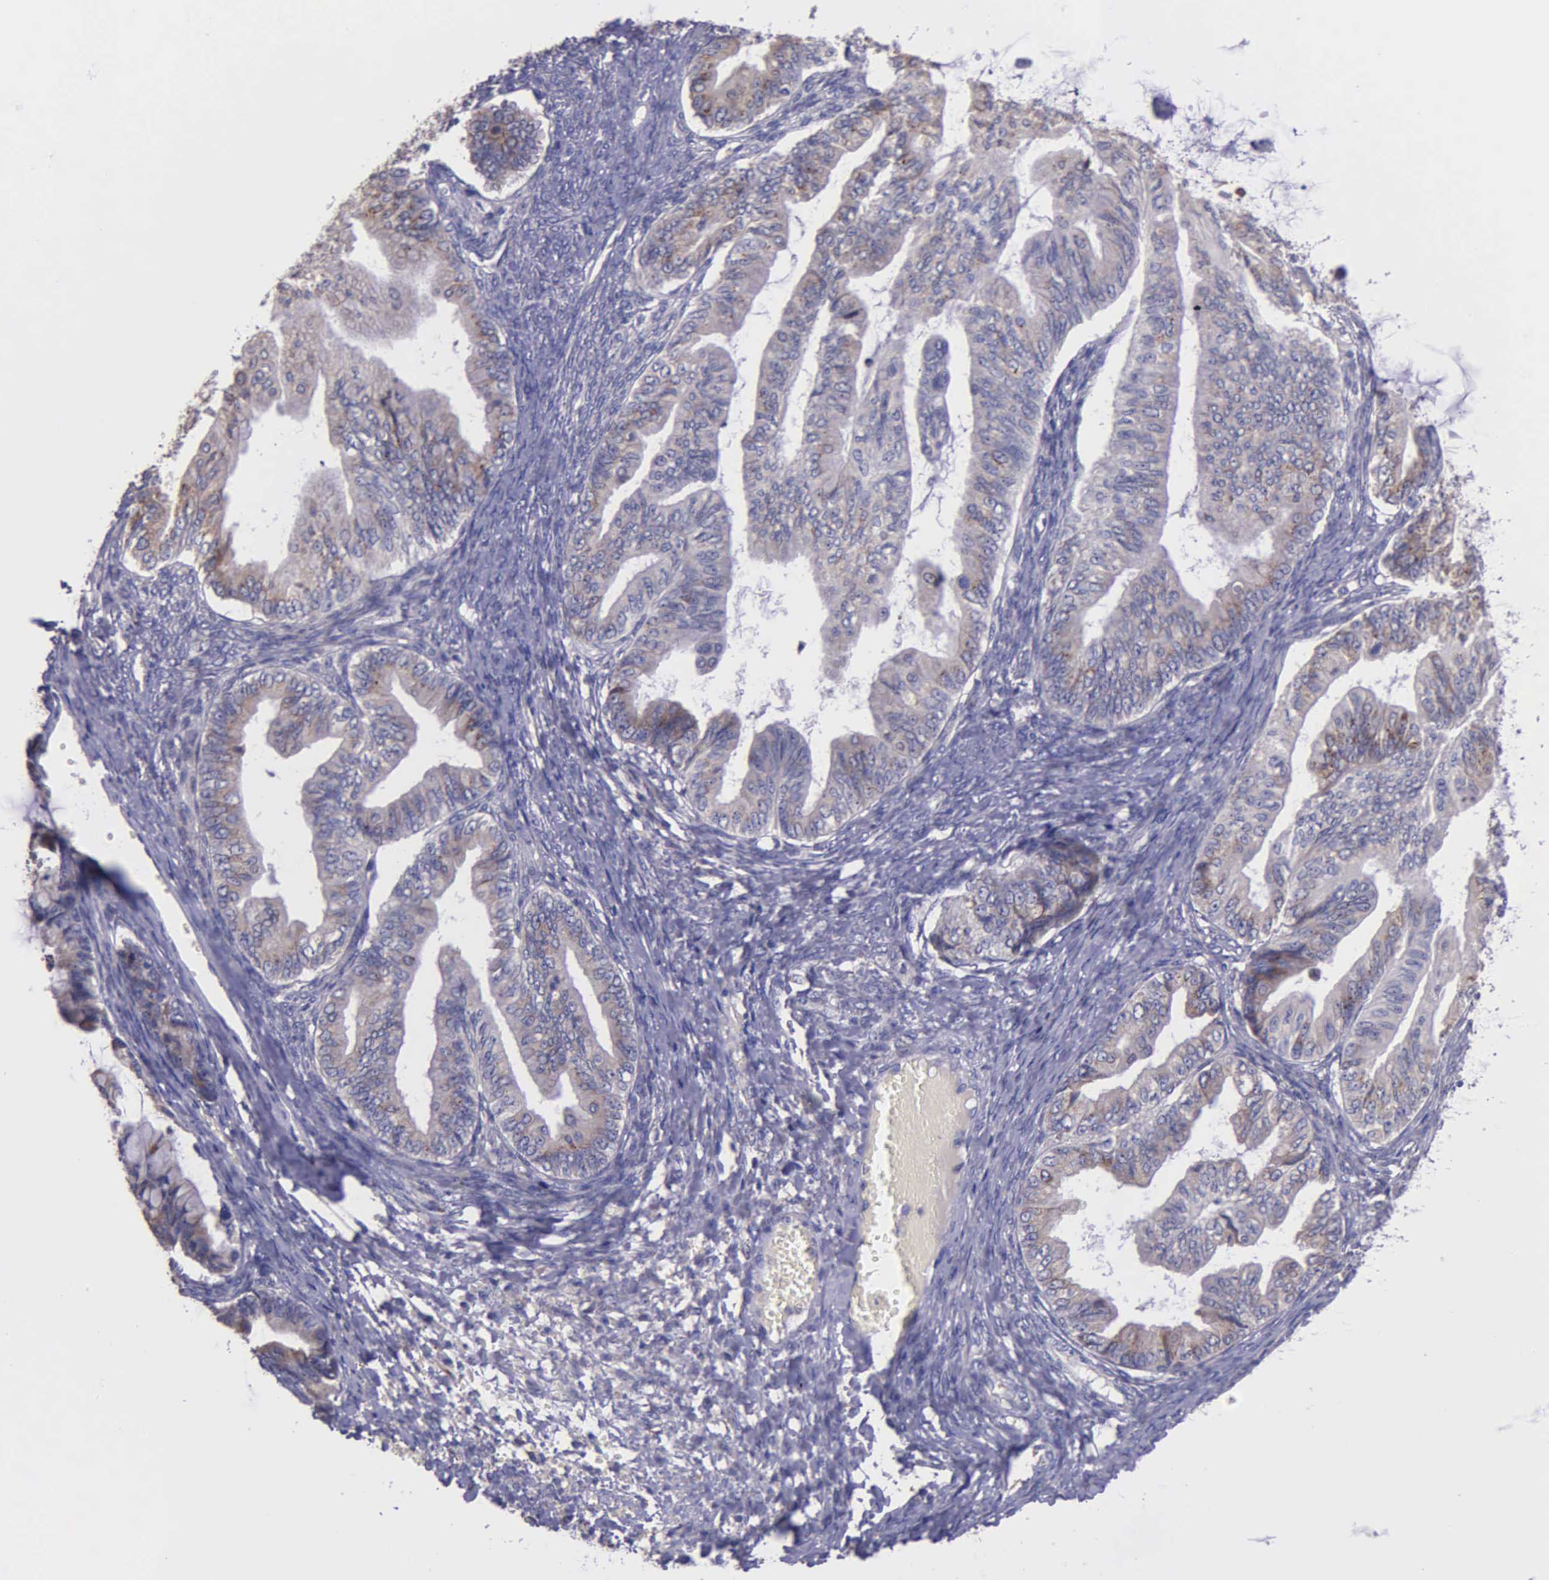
{"staining": {"intensity": "weak", "quantity": ">75%", "location": "cytoplasmic/membranous"}, "tissue": "ovarian cancer", "cell_type": "Tumor cells", "image_type": "cancer", "snomed": [{"axis": "morphology", "description": "Cystadenocarcinoma, mucinous, NOS"}, {"axis": "topography", "description": "Ovary"}], "caption": "Ovarian cancer stained for a protein shows weak cytoplasmic/membranous positivity in tumor cells. The staining is performed using DAB brown chromogen to label protein expression. The nuclei are counter-stained blue using hematoxylin.", "gene": "ZC3H12B", "patient": {"sex": "female", "age": 36}}